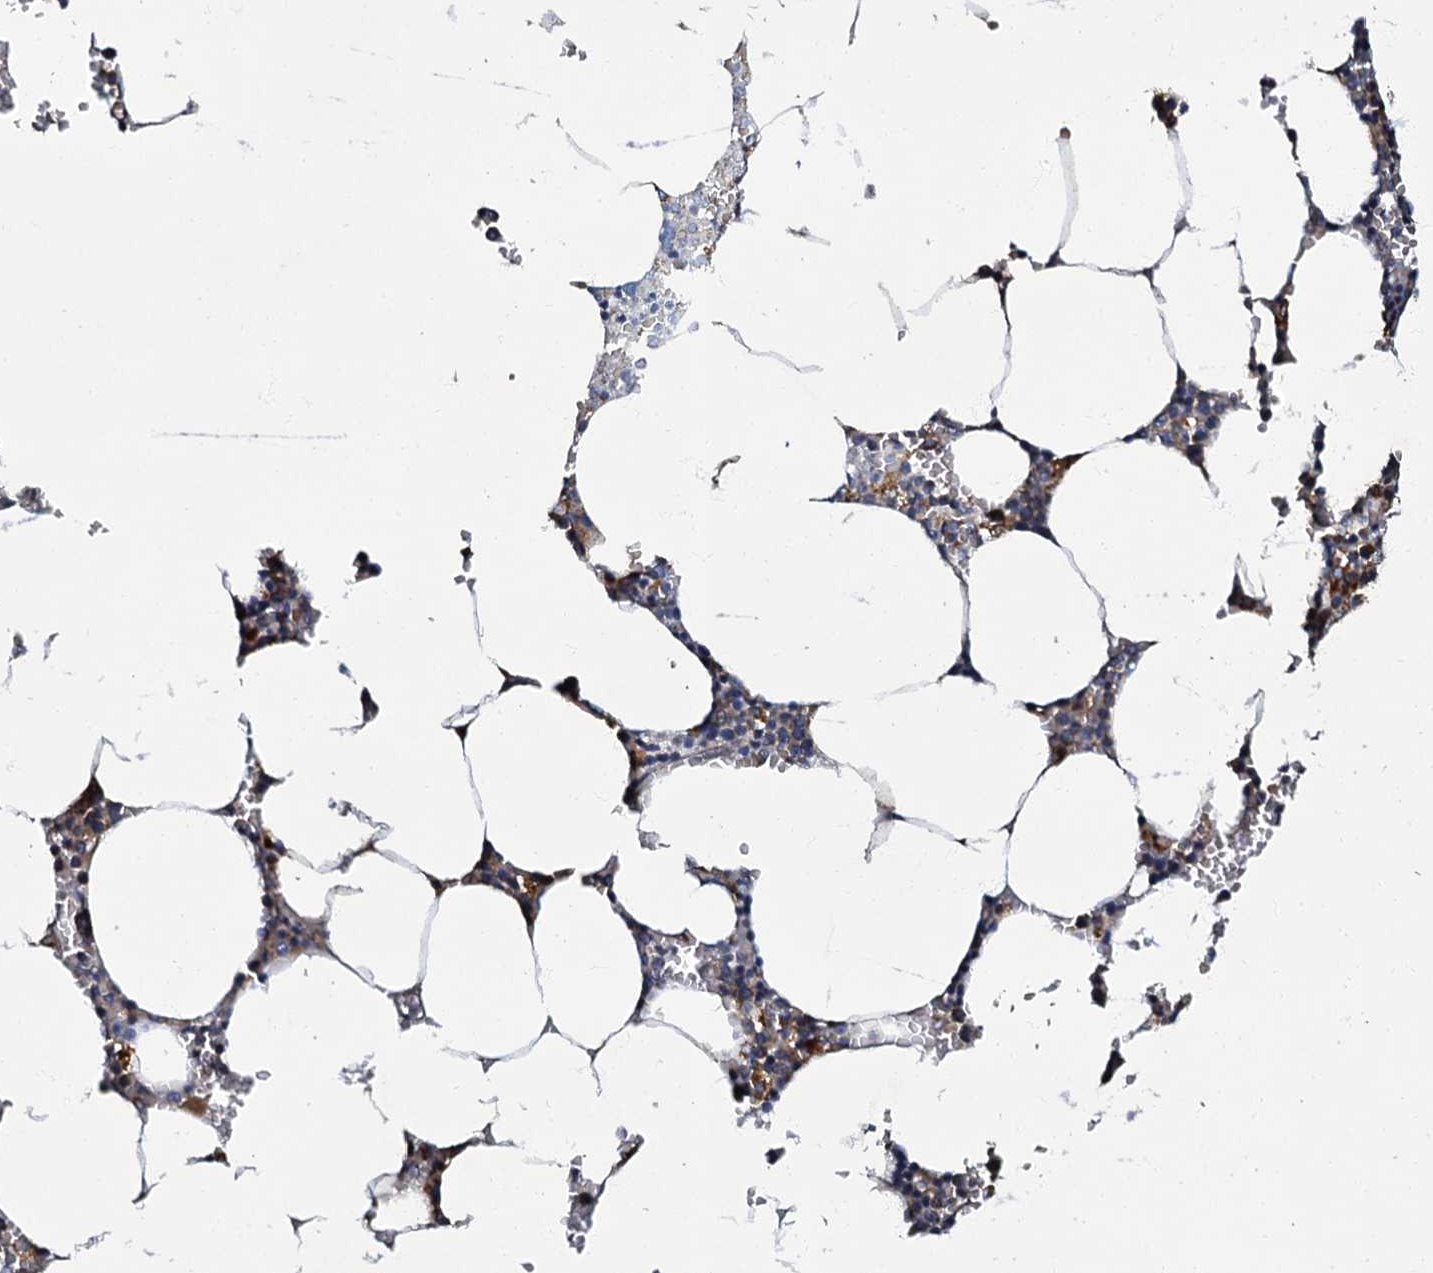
{"staining": {"intensity": "moderate", "quantity": "<25%", "location": "cytoplasmic/membranous"}, "tissue": "bone marrow", "cell_type": "Hematopoietic cells", "image_type": "normal", "snomed": [{"axis": "morphology", "description": "Normal tissue, NOS"}, {"axis": "topography", "description": "Bone marrow"}], "caption": "IHC staining of unremarkable bone marrow, which displays low levels of moderate cytoplasmic/membranous expression in about <25% of hematopoietic cells indicating moderate cytoplasmic/membranous protein expression. The staining was performed using DAB (brown) for protein detection and nuclei were counterstained in hematoxylin (blue).", "gene": "NDUFA12", "patient": {"sex": "male", "age": 70}}